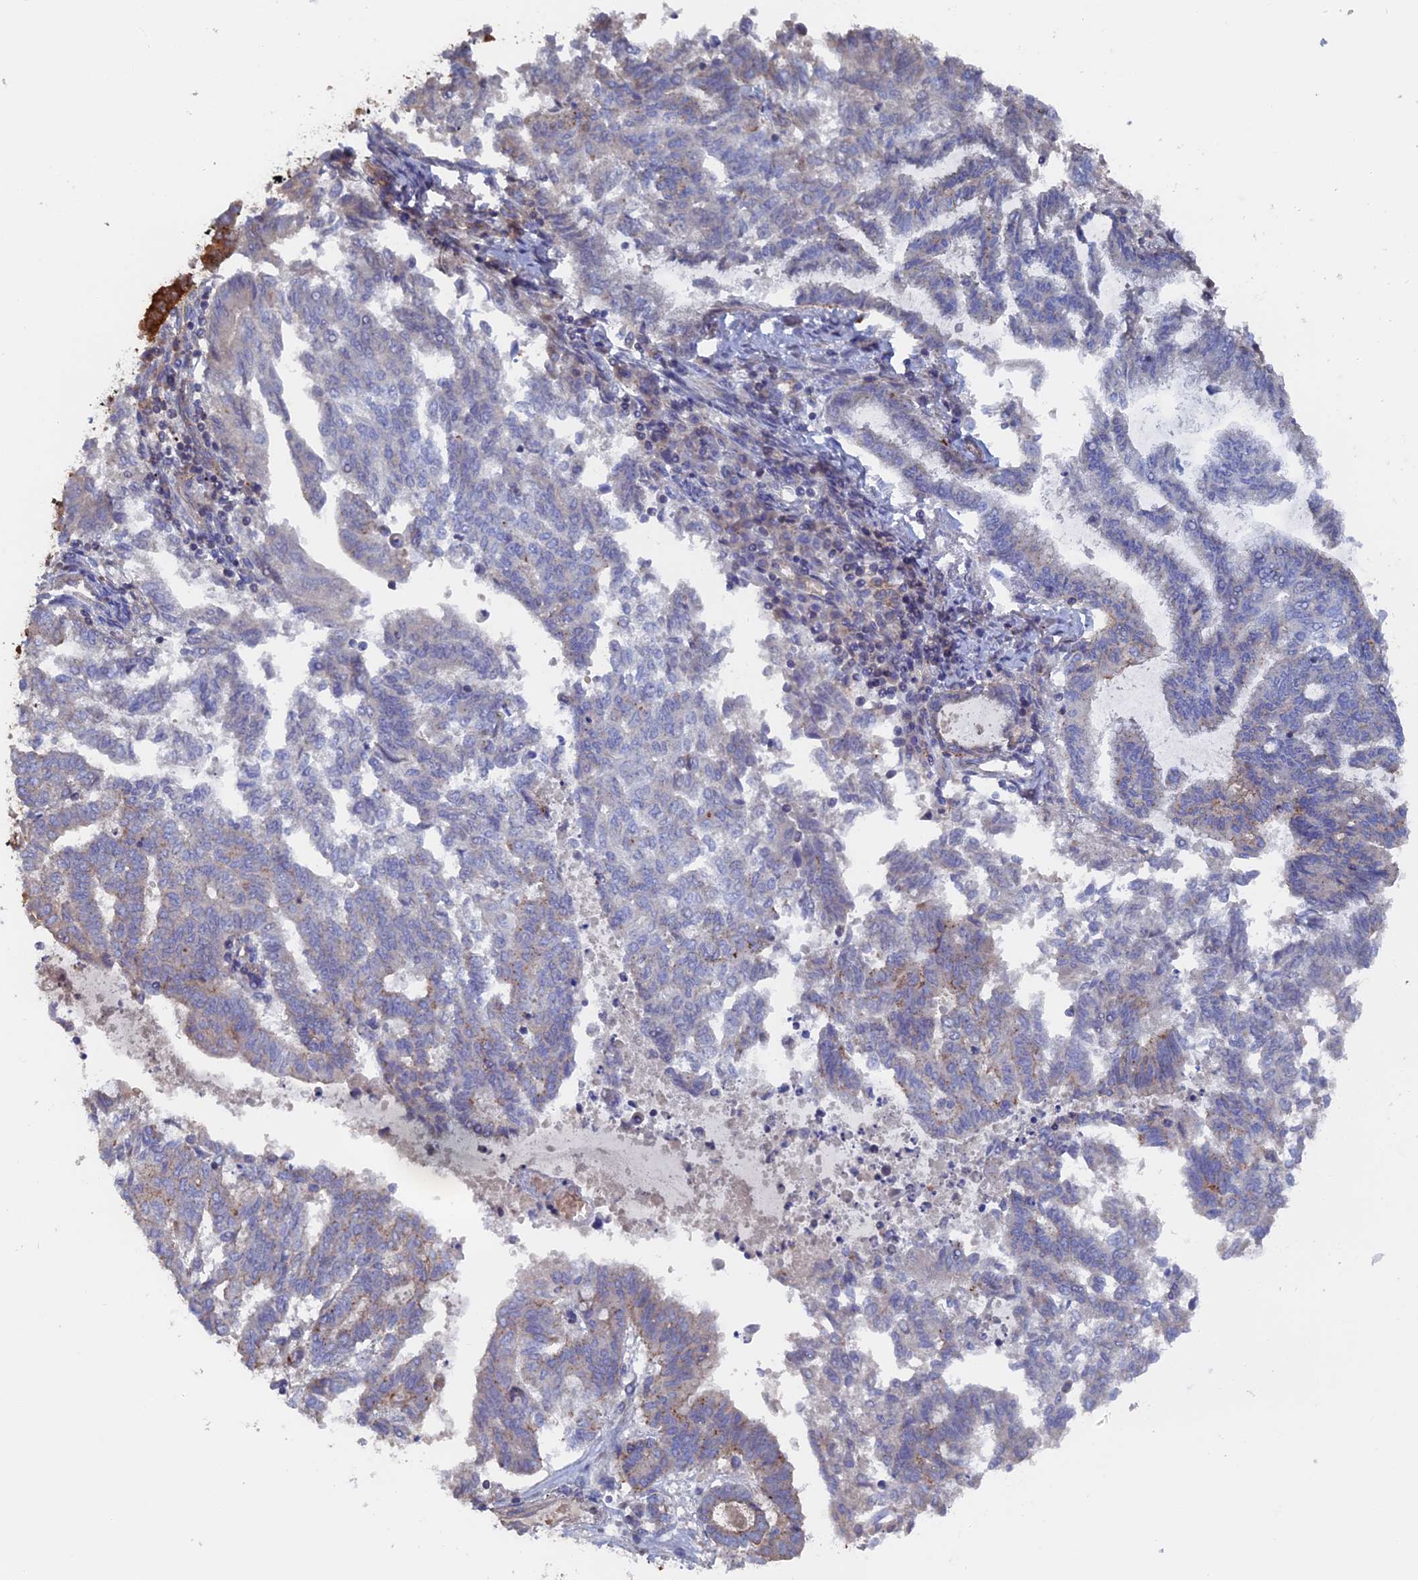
{"staining": {"intensity": "weak", "quantity": "<25%", "location": "cytoplasmic/membranous"}, "tissue": "endometrial cancer", "cell_type": "Tumor cells", "image_type": "cancer", "snomed": [{"axis": "morphology", "description": "Adenocarcinoma, NOS"}, {"axis": "topography", "description": "Endometrium"}], "caption": "Immunohistochemical staining of endometrial cancer reveals no significant expression in tumor cells.", "gene": "SMG9", "patient": {"sex": "female", "age": 79}}